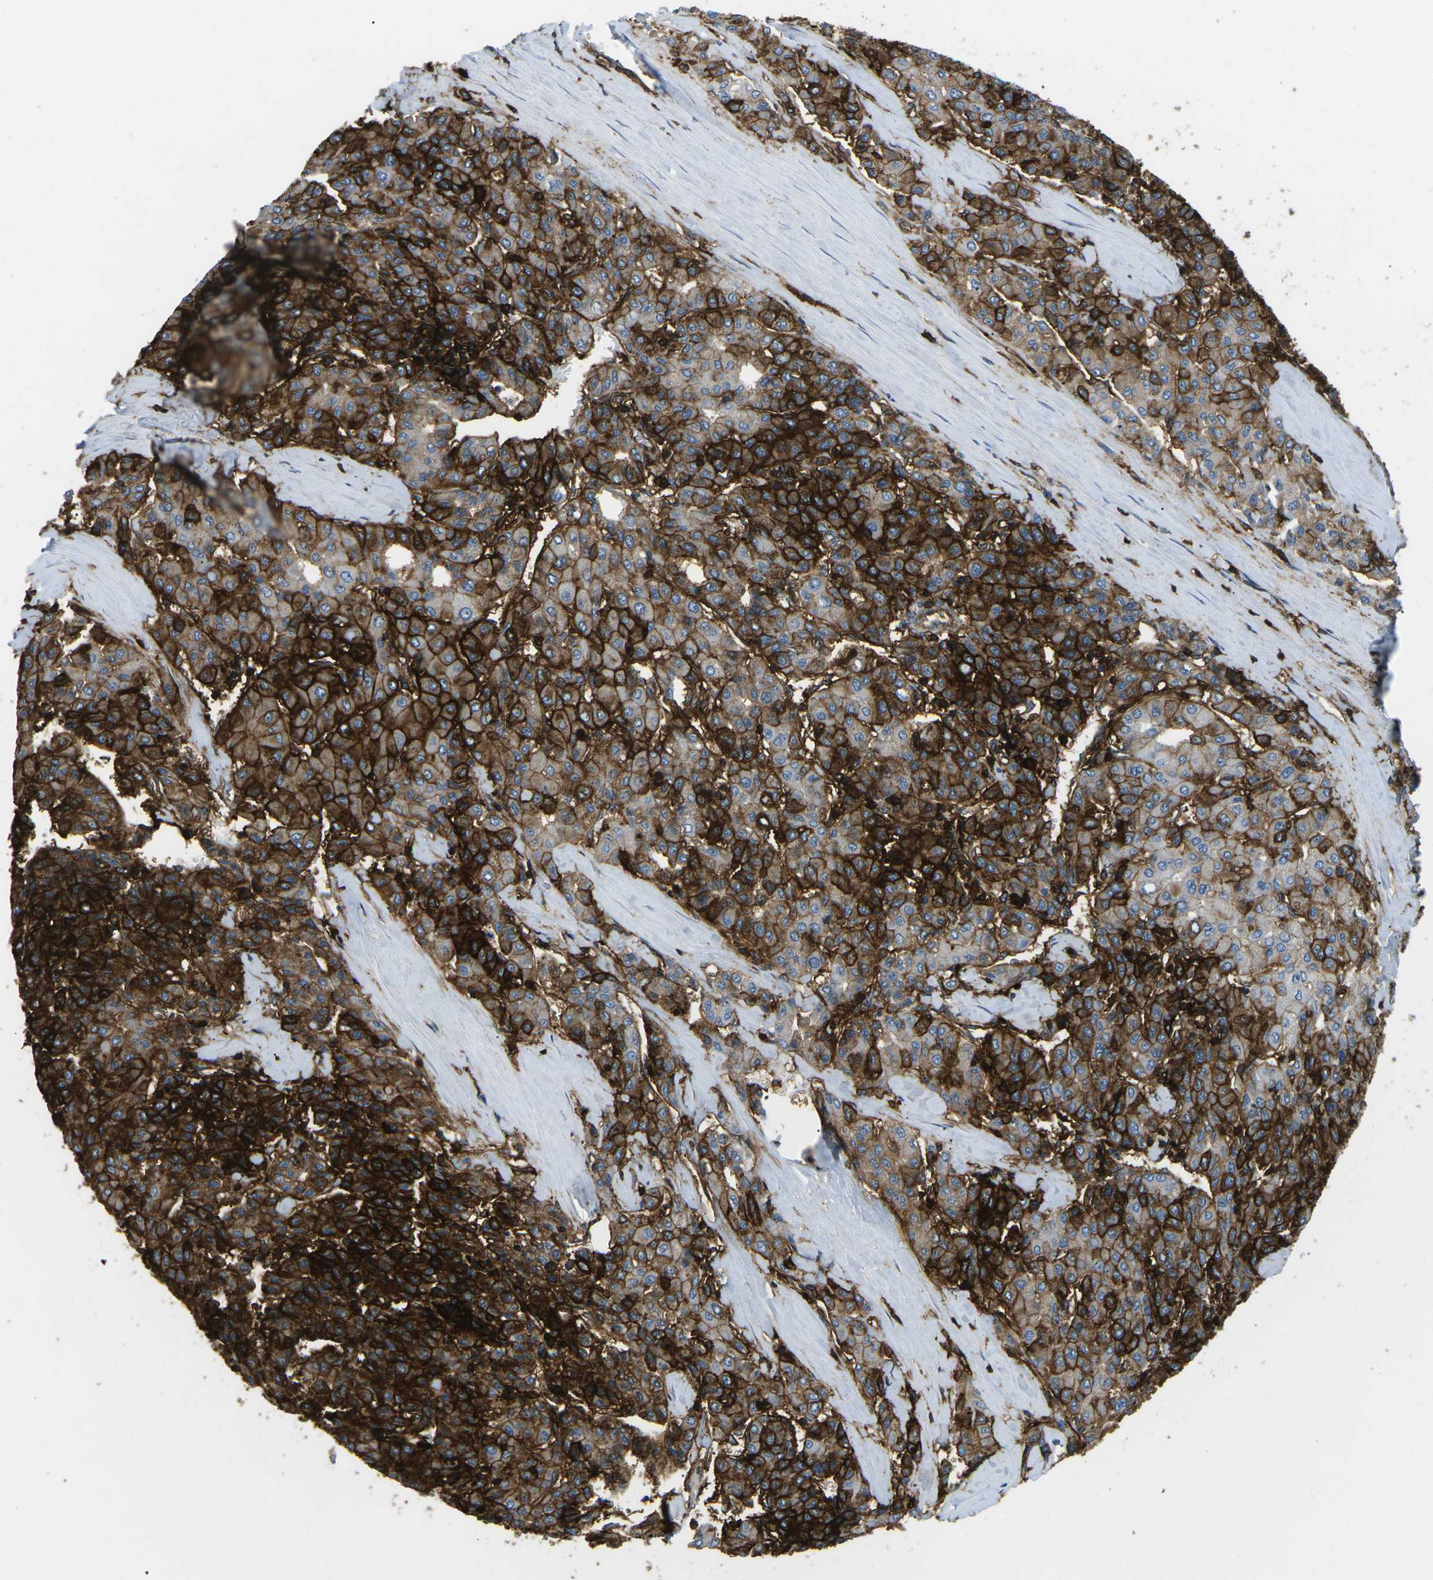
{"staining": {"intensity": "strong", "quantity": ">75%", "location": "cytoplasmic/membranous"}, "tissue": "liver cancer", "cell_type": "Tumor cells", "image_type": "cancer", "snomed": [{"axis": "morphology", "description": "Carcinoma, Hepatocellular, NOS"}, {"axis": "topography", "description": "Liver"}], "caption": "Immunohistochemistry (DAB) staining of human liver cancer (hepatocellular carcinoma) reveals strong cytoplasmic/membranous protein expression in about >75% of tumor cells.", "gene": "HLA-B", "patient": {"sex": "male", "age": 65}}